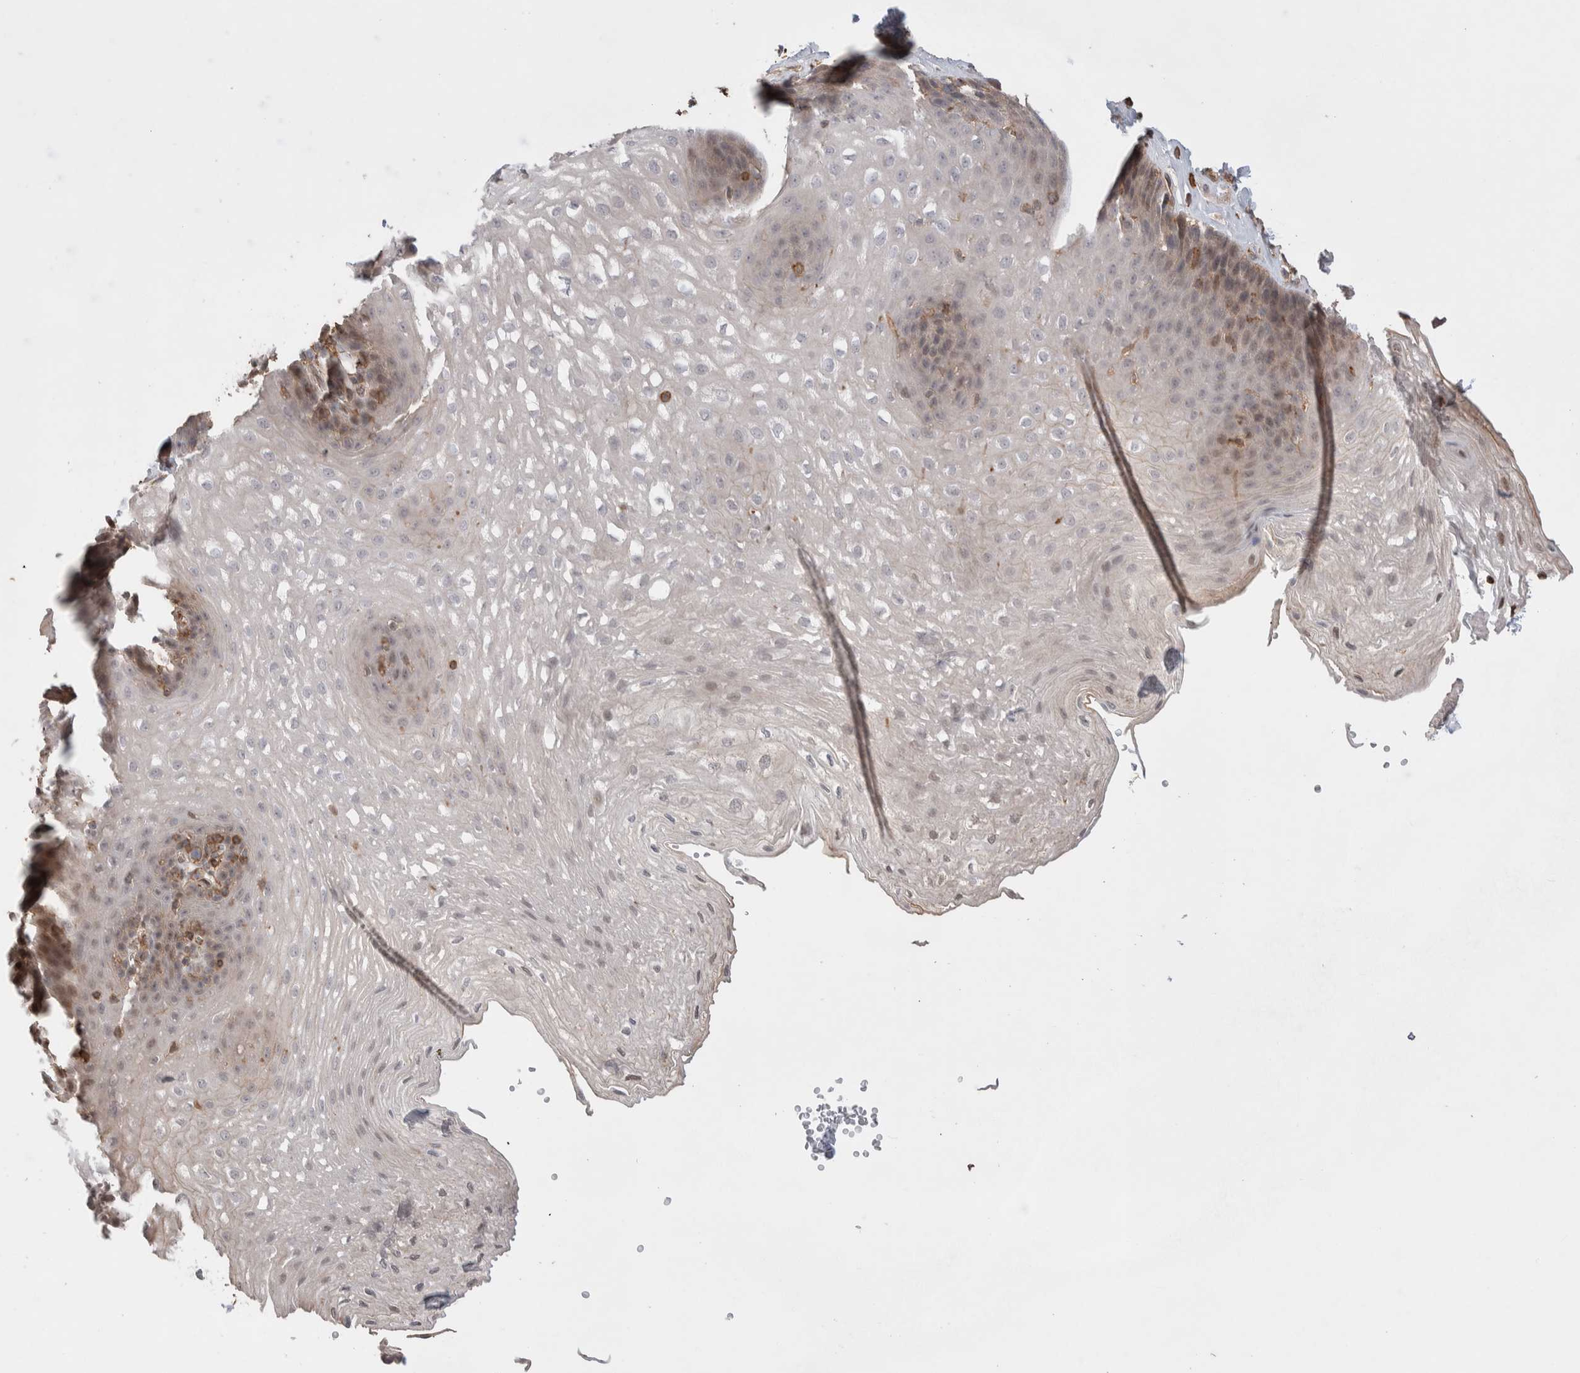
{"staining": {"intensity": "moderate", "quantity": "<25%", "location": "cytoplasmic/membranous"}, "tissue": "esophagus", "cell_type": "Squamous epithelial cells", "image_type": "normal", "snomed": [{"axis": "morphology", "description": "Normal tissue, NOS"}, {"axis": "topography", "description": "Esophagus"}], "caption": "Human esophagus stained with a brown dye shows moderate cytoplasmic/membranous positive expression in approximately <25% of squamous epithelial cells.", "gene": "ZNF704", "patient": {"sex": "female", "age": 66}}